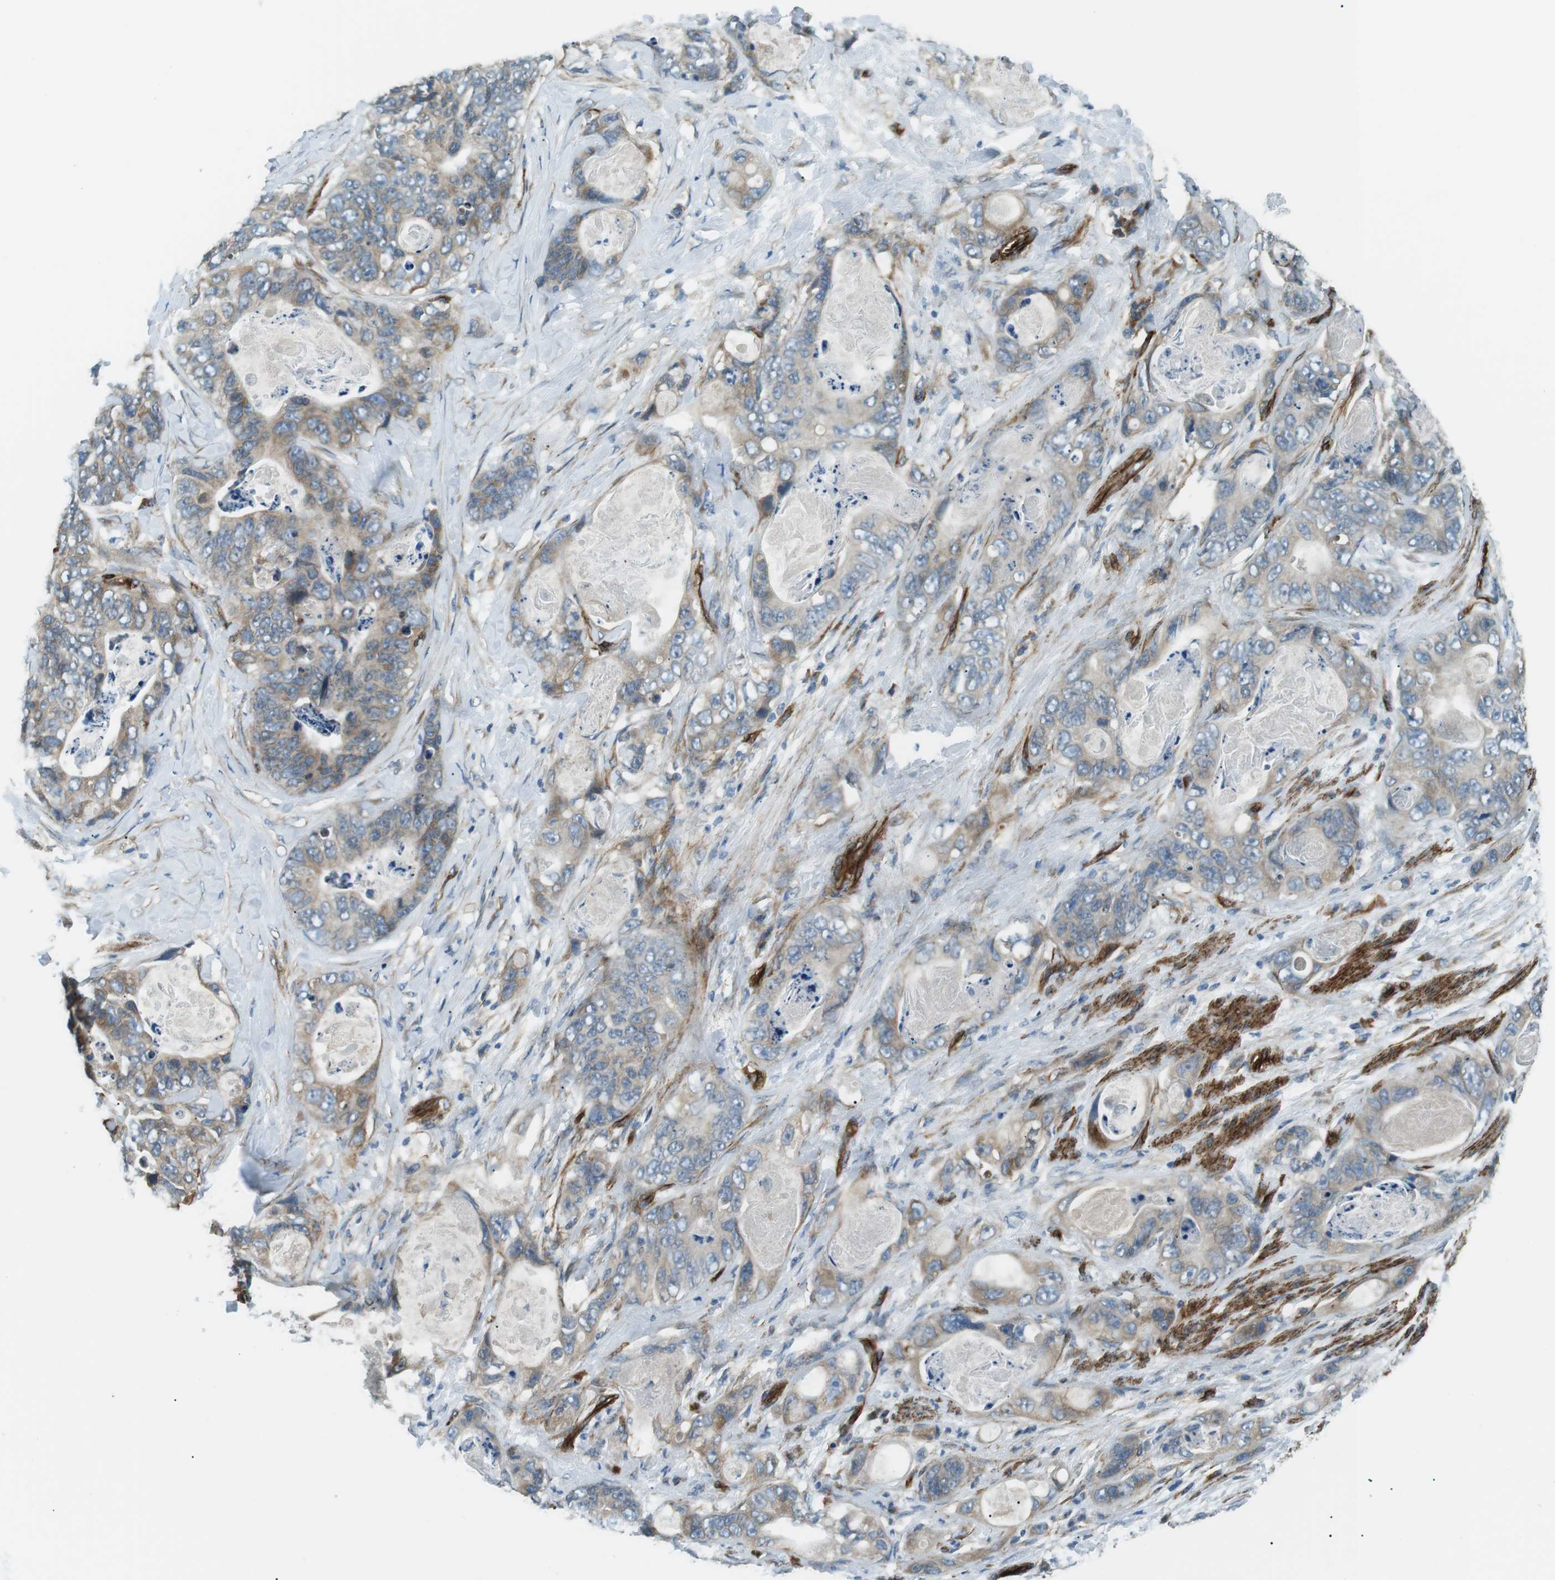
{"staining": {"intensity": "weak", "quantity": "25%-75%", "location": "cytoplasmic/membranous"}, "tissue": "stomach cancer", "cell_type": "Tumor cells", "image_type": "cancer", "snomed": [{"axis": "morphology", "description": "Adenocarcinoma, NOS"}, {"axis": "topography", "description": "Stomach"}], "caption": "Immunohistochemistry (DAB) staining of adenocarcinoma (stomach) shows weak cytoplasmic/membranous protein positivity in about 25%-75% of tumor cells.", "gene": "ODR4", "patient": {"sex": "female", "age": 89}}